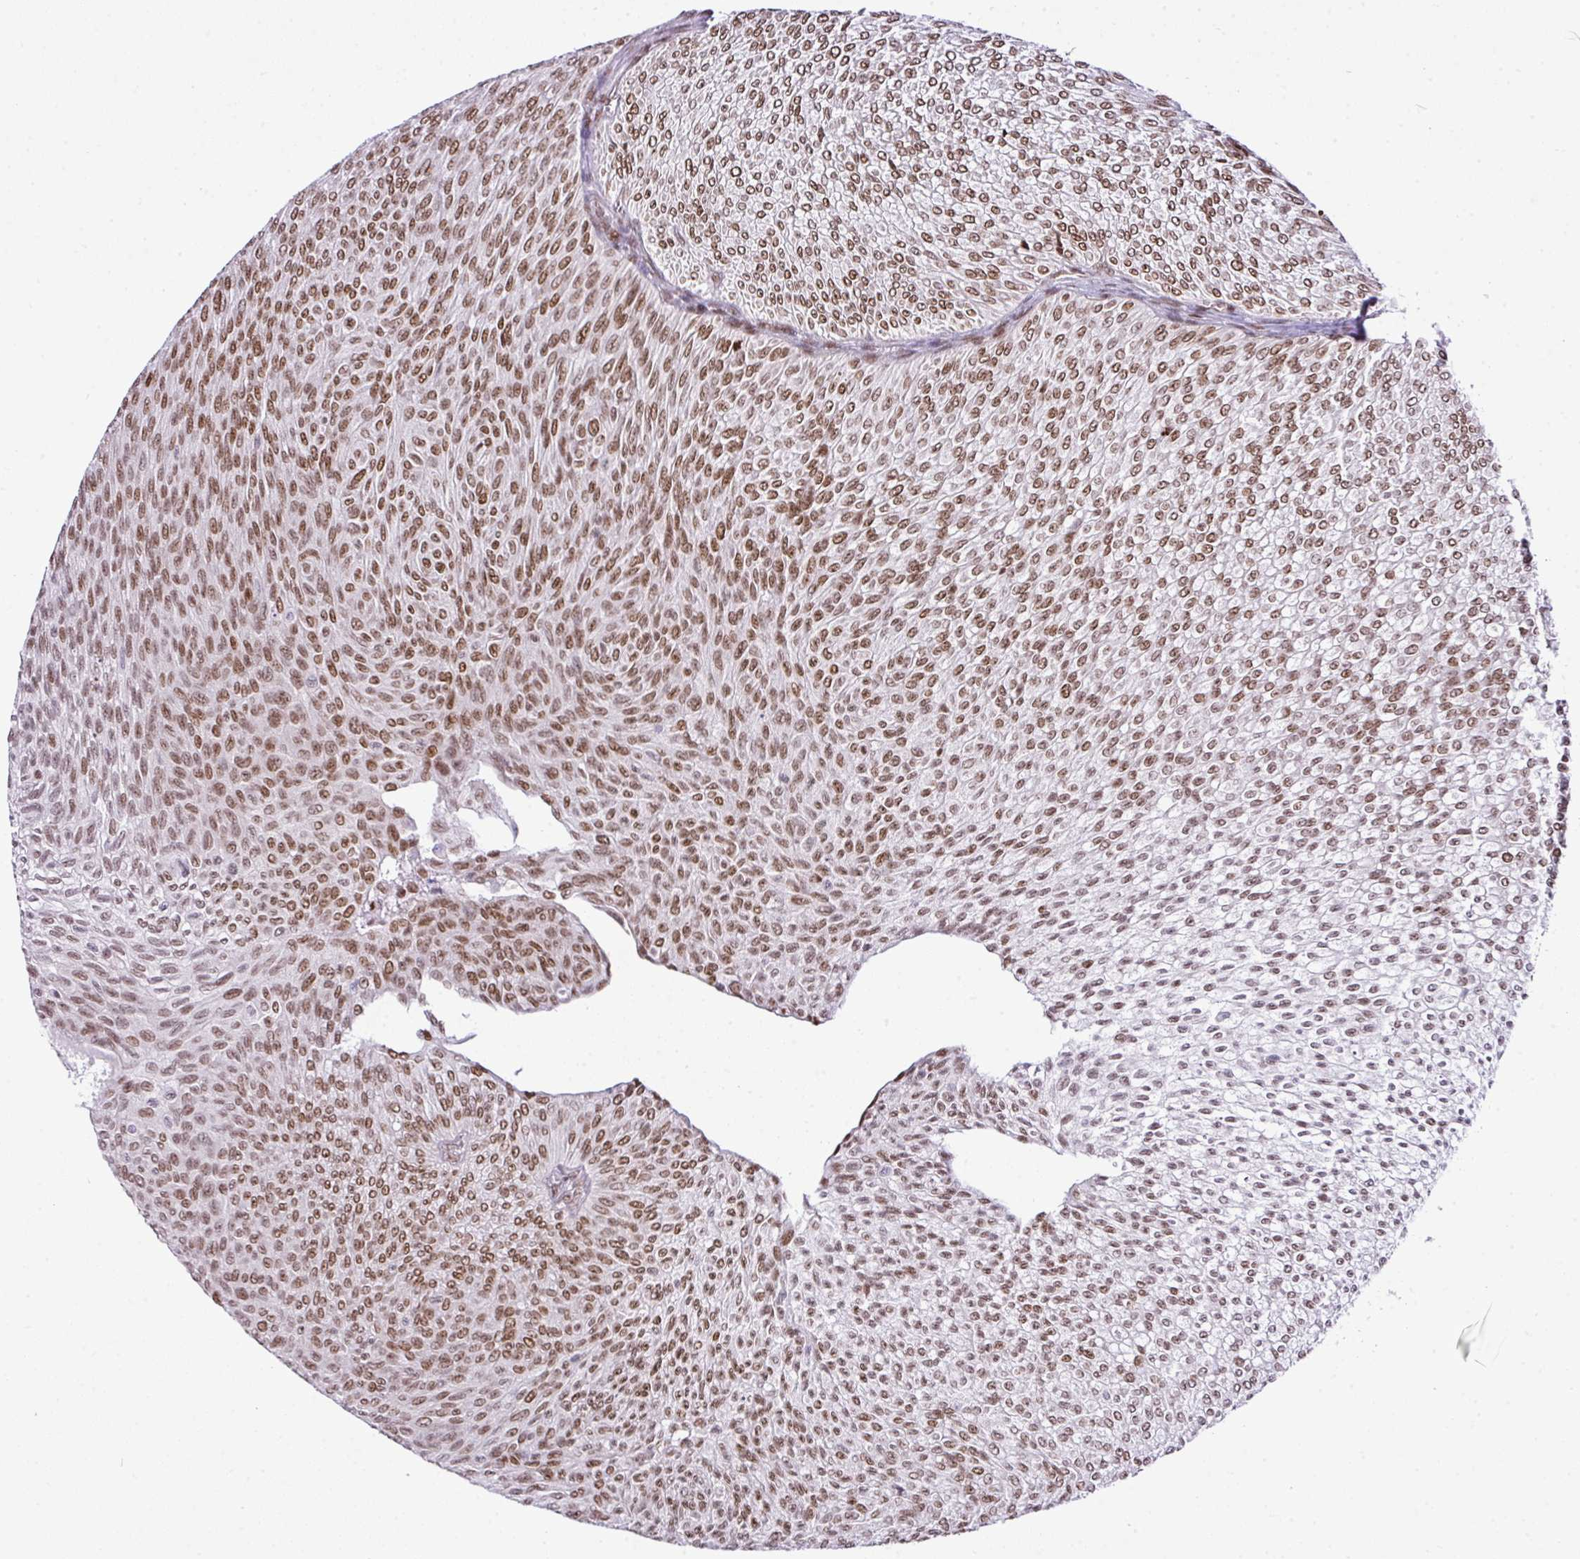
{"staining": {"intensity": "moderate", "quantity": ">75%", "location": "nuclear"}, "tissue": "urothelial cancer", "cell_type": "Tumor cells", "image_type": "cancer", "snomed": [{"axis": "morphology", "description": "Urothelial carcinoma, Low grade"}, {"axis": "topography", "description": "Urinary bladder"}], "caption": "A photomicrograph of urothelial cancer stained for a protein reveals moderate nuclear brown staining in tumor cells. (Stains: DAB in brown, nuclei in blue, Microscopy: brightfield microscopy at high magnification).", "gene": "CCDC137", "patient": {"sex": "male", "age": 91}}